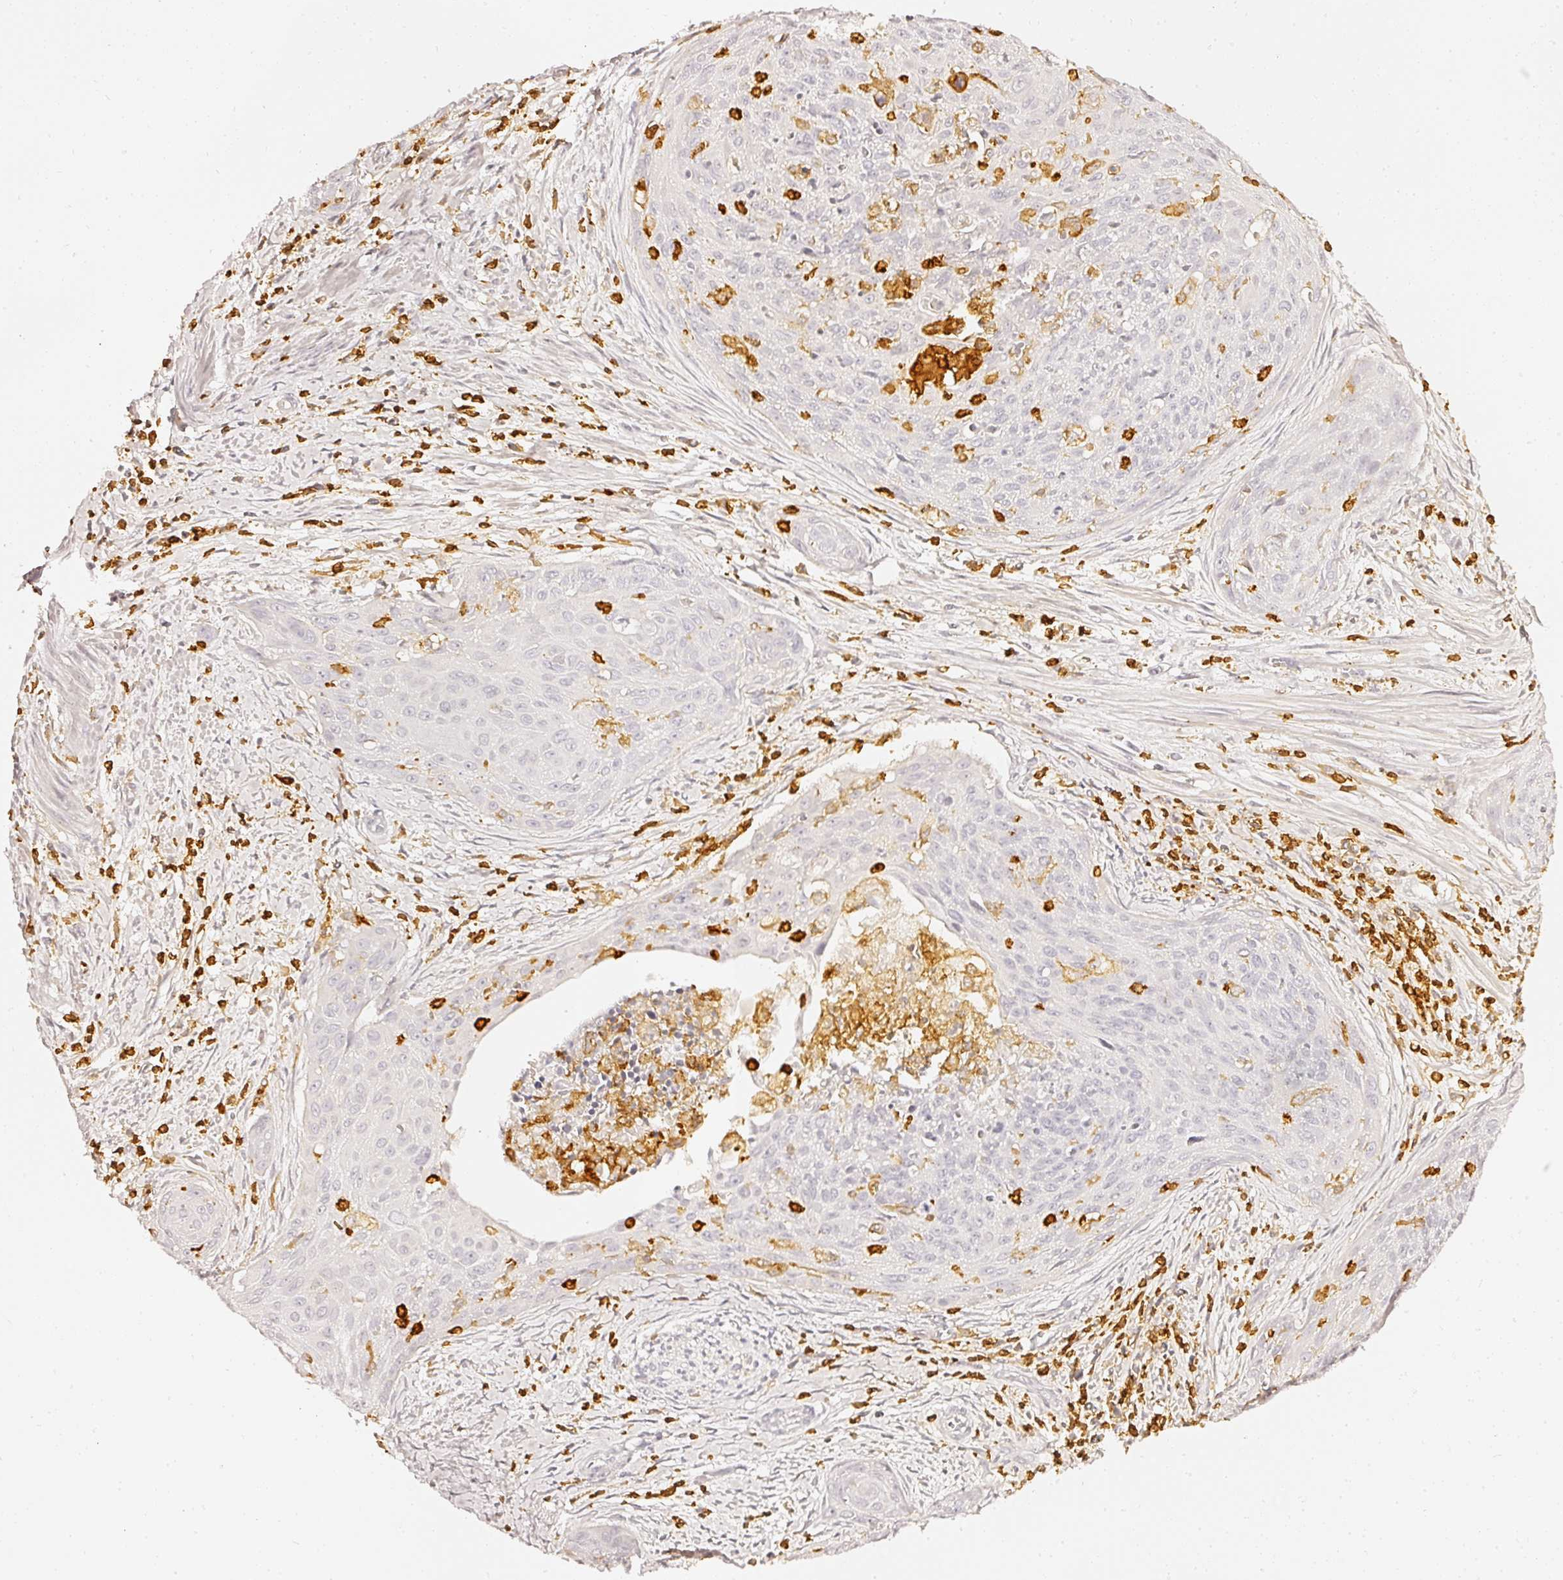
{"staining": {"intensity": "negative", "quantity": "none", "location": "none"}, "tissue": "cervical cancer", "cell_type": "Tumor cells", "image_type": "cancer", "snomed": [{"axis": "morphology", "description": "Squamous cell carcinoma, NOS"}, {"axis": "topography", "description": "Cervix"}], "caption": "An image of cervical squamous cell carcinoma stained for a protein shows no brown staining in tumor cells.", "gene": "EVL", "patient": {"sex": "female", "age": 55}}